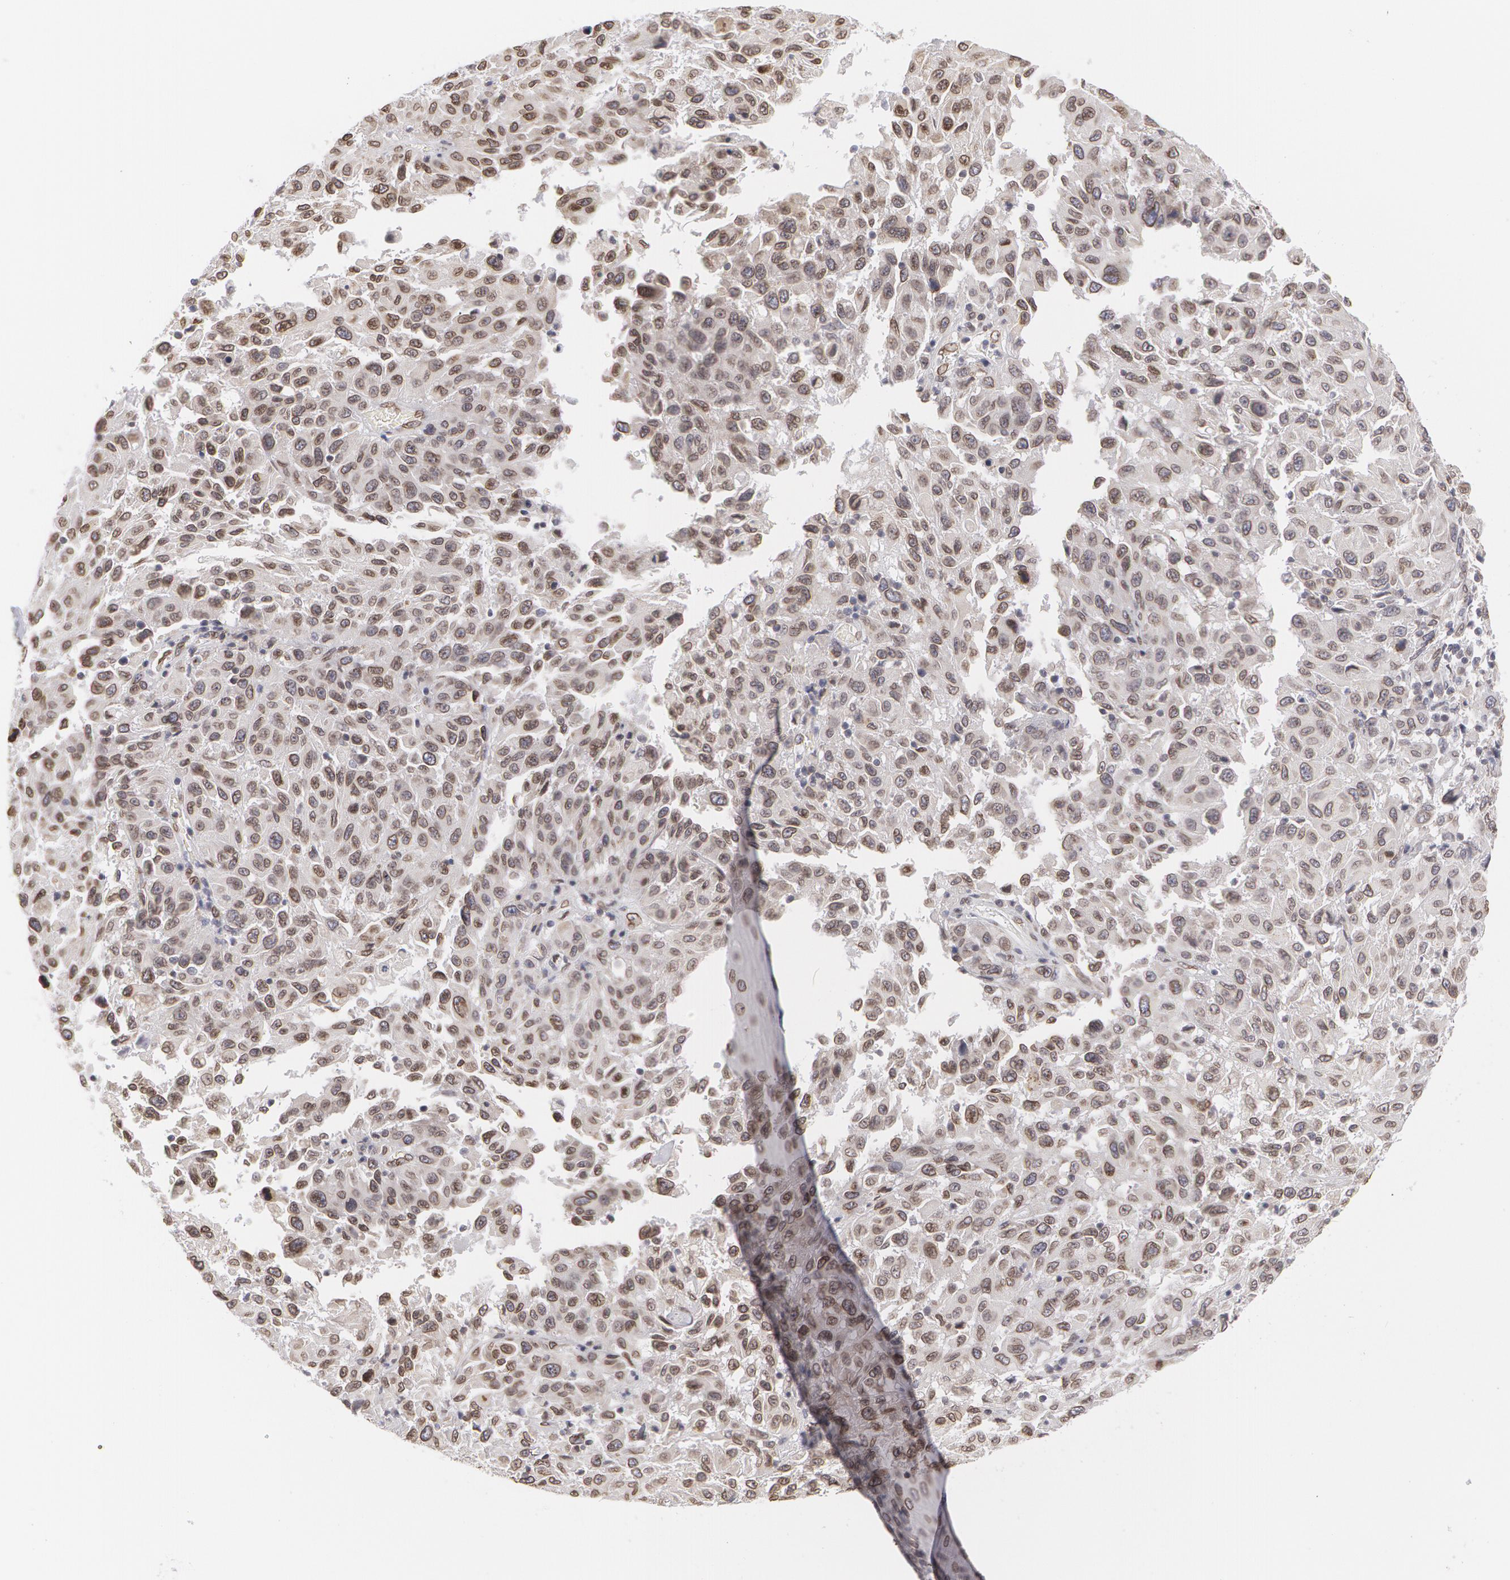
{"staining": {"intensity": "moderate", "quantity": "25%-75%", "location": "nuclear"}, "tissue": "melanoma", "cell_type": "Tumor cells", "image_type": "cancer", "snomed": [{"axis": "morphology", "description": "Malignant melanoma, NOS"}, {"axis": "topography", "description": "Skin"}], "caption": "High-power microscopy captured an immunohistochemistry (IHC) image of malignant melanoma, revealing moderate nuclear expression in about 25%-75% of tumor cells.", "gene": "EMD", "patient": {"sex": "female", "age": 77}}